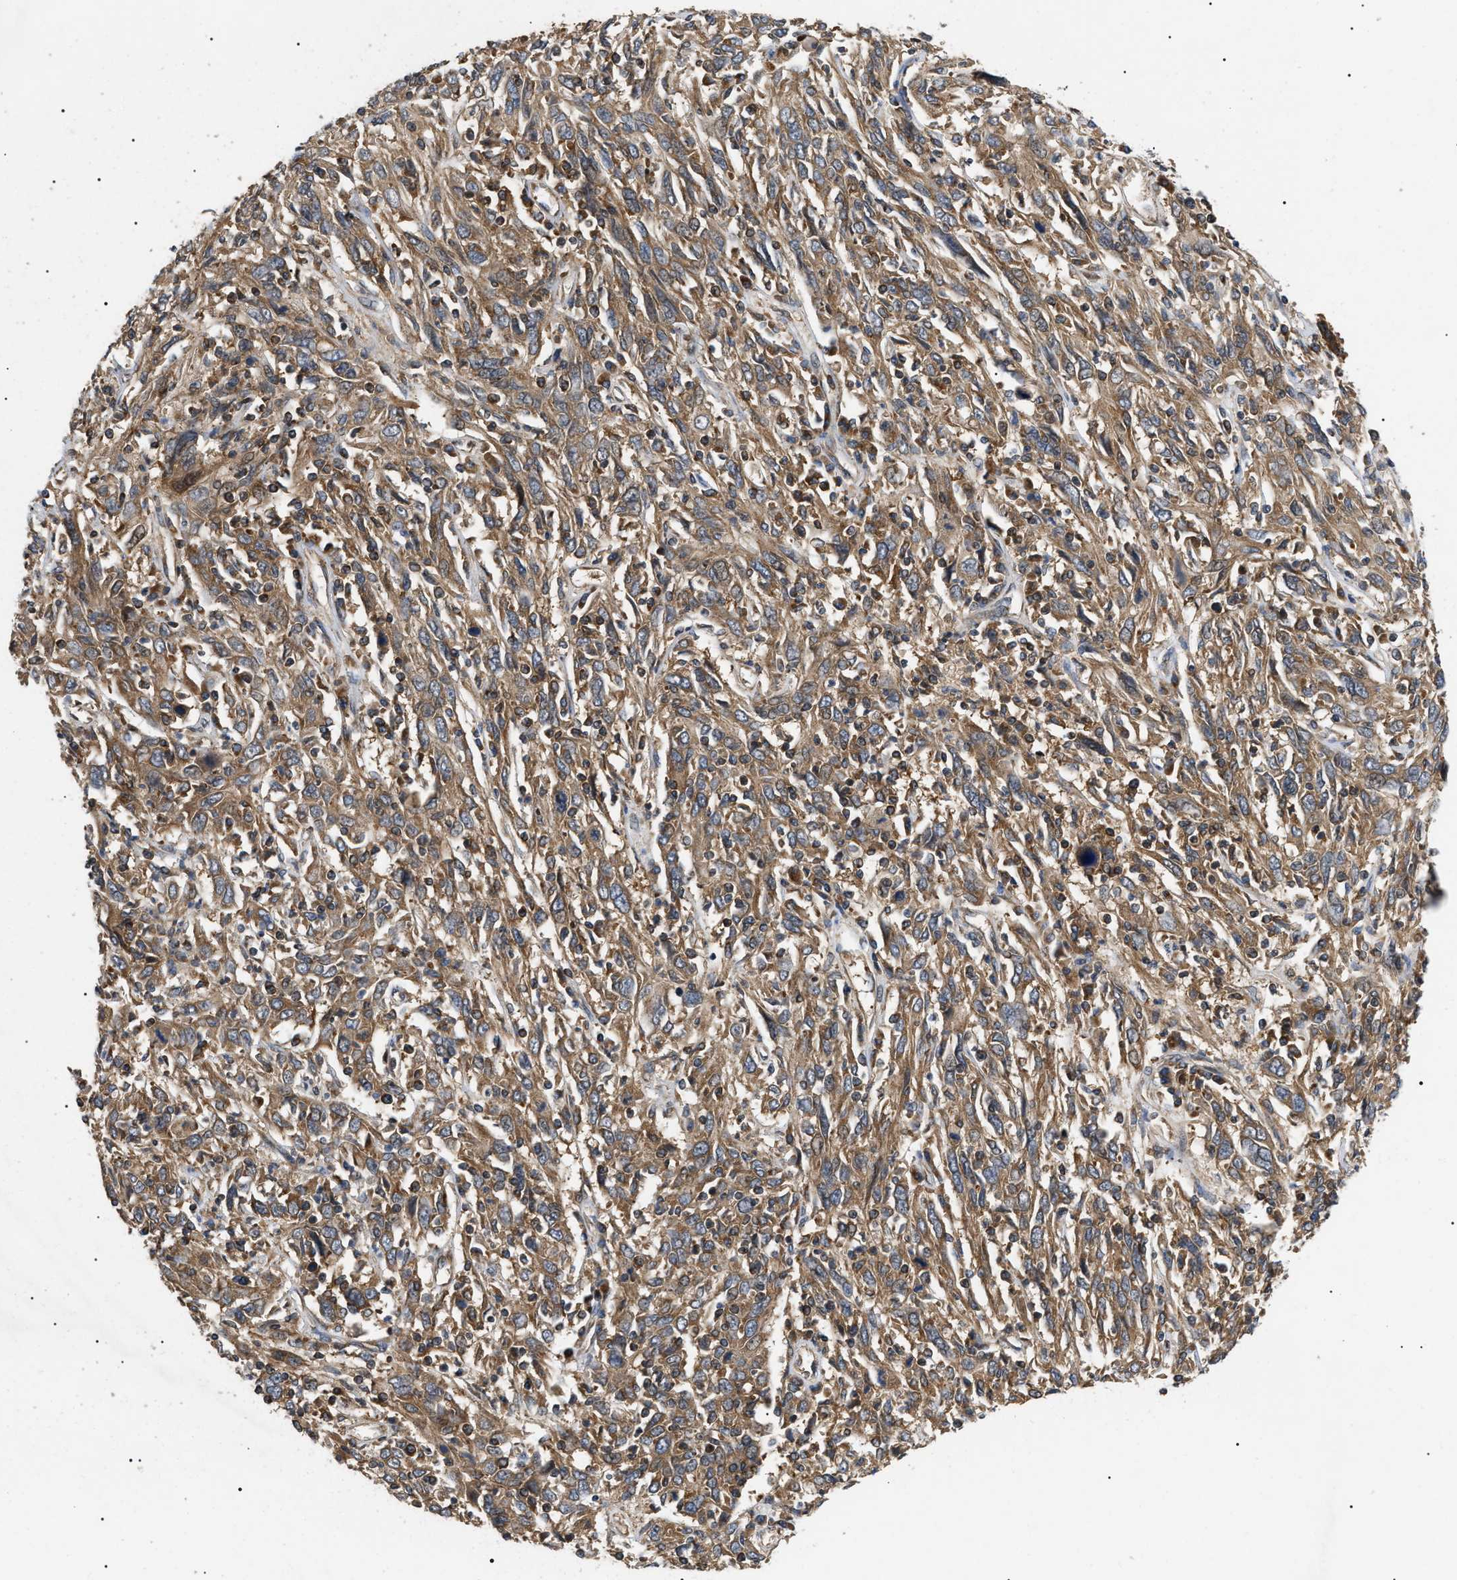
{"staining": {"intensity": "moderate", "quantity": ">75%", "location": "cytoplasmic/membranous"}, "tissue": "cervical cancer", "cell_type": "Tumor cells", "image_type": "cancer", "snomed": [{"axis": "morphology", "description": "Squamous cell carcinoma, NOS"}, {"axis": "topography", "description": "Cervix"}], "caption": "Human cervical cancer stained with a brown dye demonstrates moderate cytoplasmic/membranous positive staining in about >75% of tumor cells.", "gene": "PPM1B", "patient": {"sex": "female", "age": 46}}